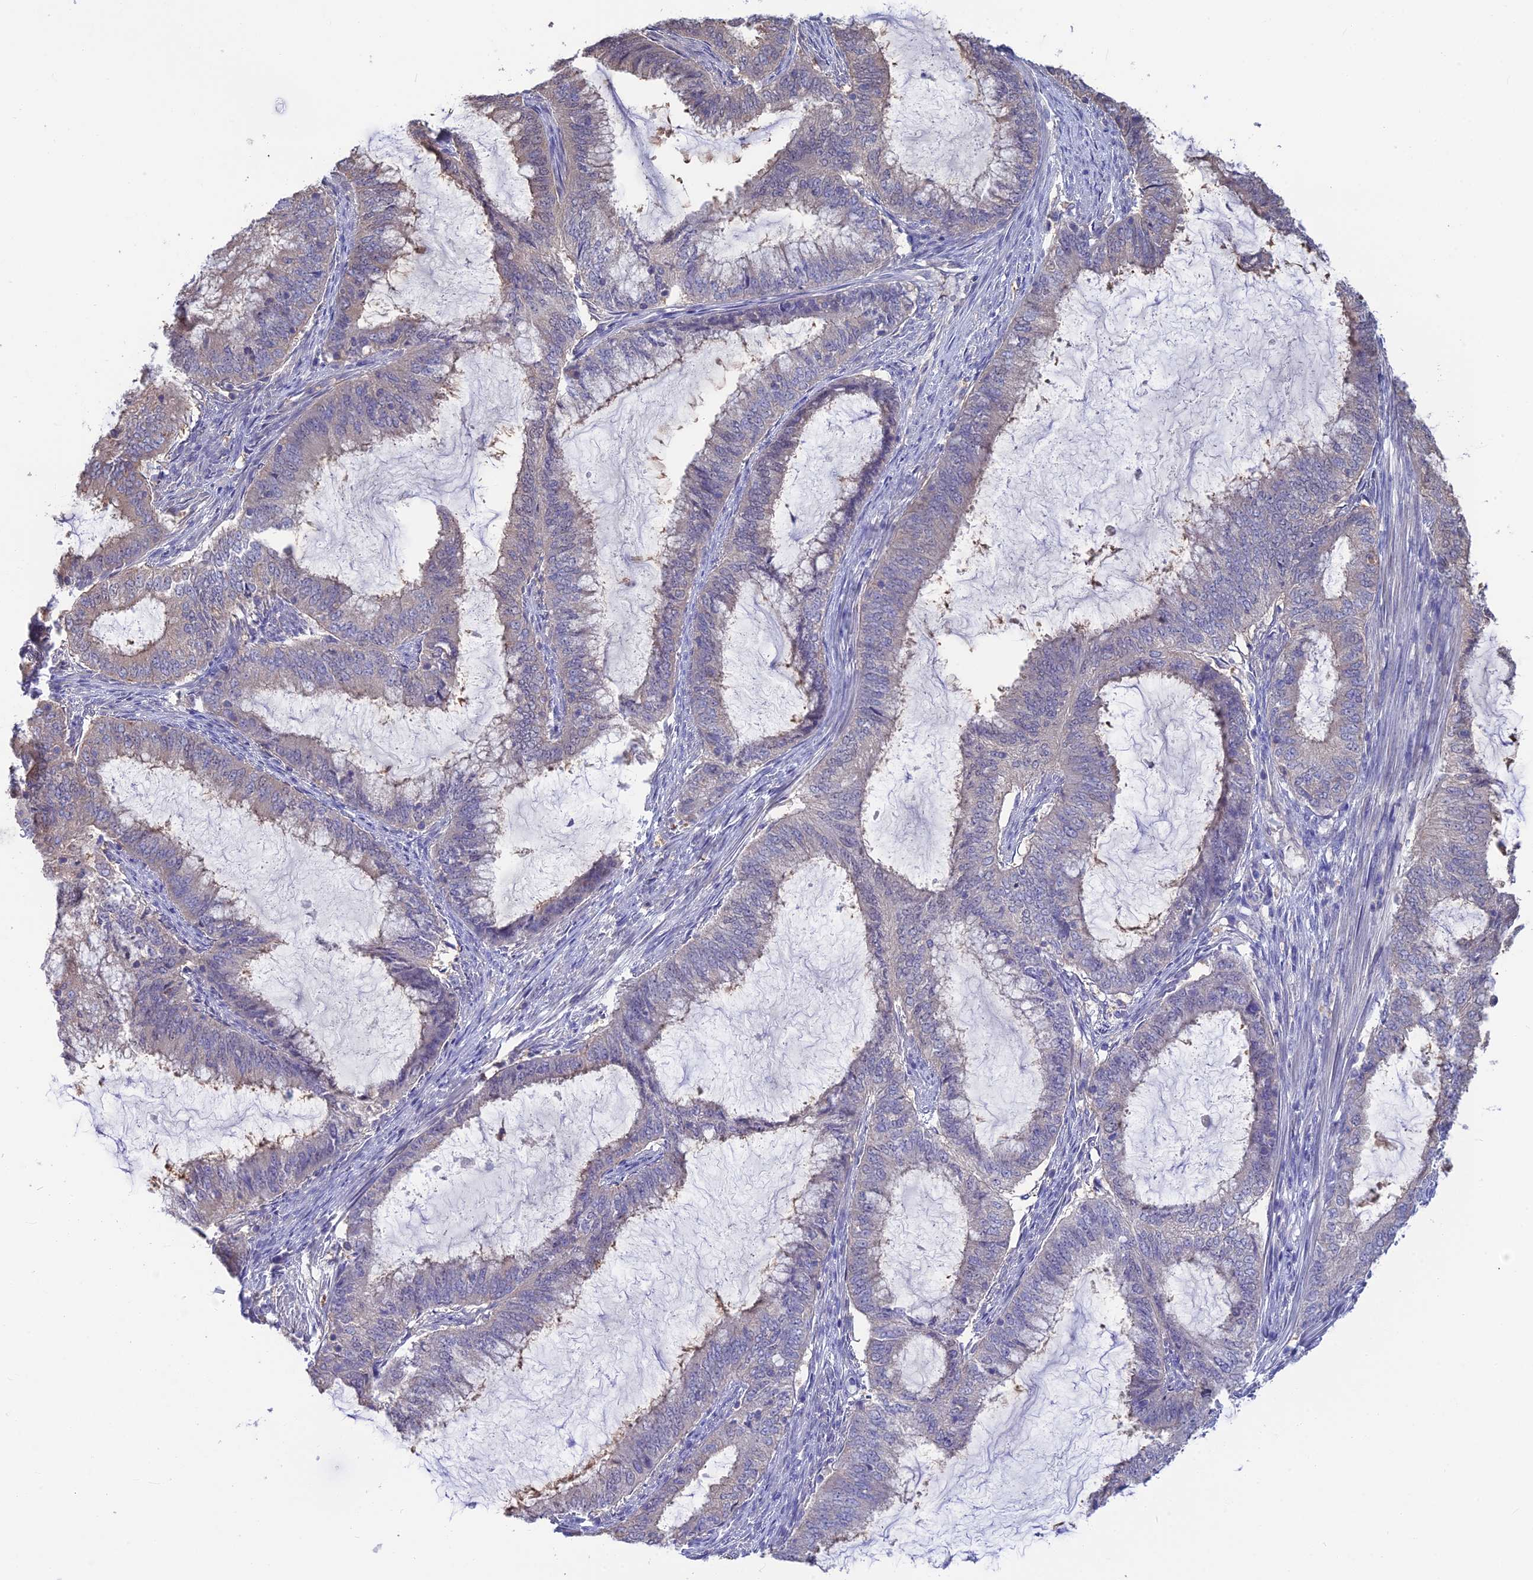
{"staining": {"intensity": "negative", "quantity": "none", "location": "none"}, "tissue": "endometrial cancer", "cell_type": "Tumor cells", "image_type": "cancer", "snomed": [{"axis": "morphology", "description": "Adenocarcinoma, NOS"}, {"axis": "topography", "description": "Endometrium"}], "caption": "Endometrial cancer was stained to show a protein in brown. There is no significant staining in tumor cells.", "gene": "SNAP91", "patient": {"sex": "female", "age": 51}}